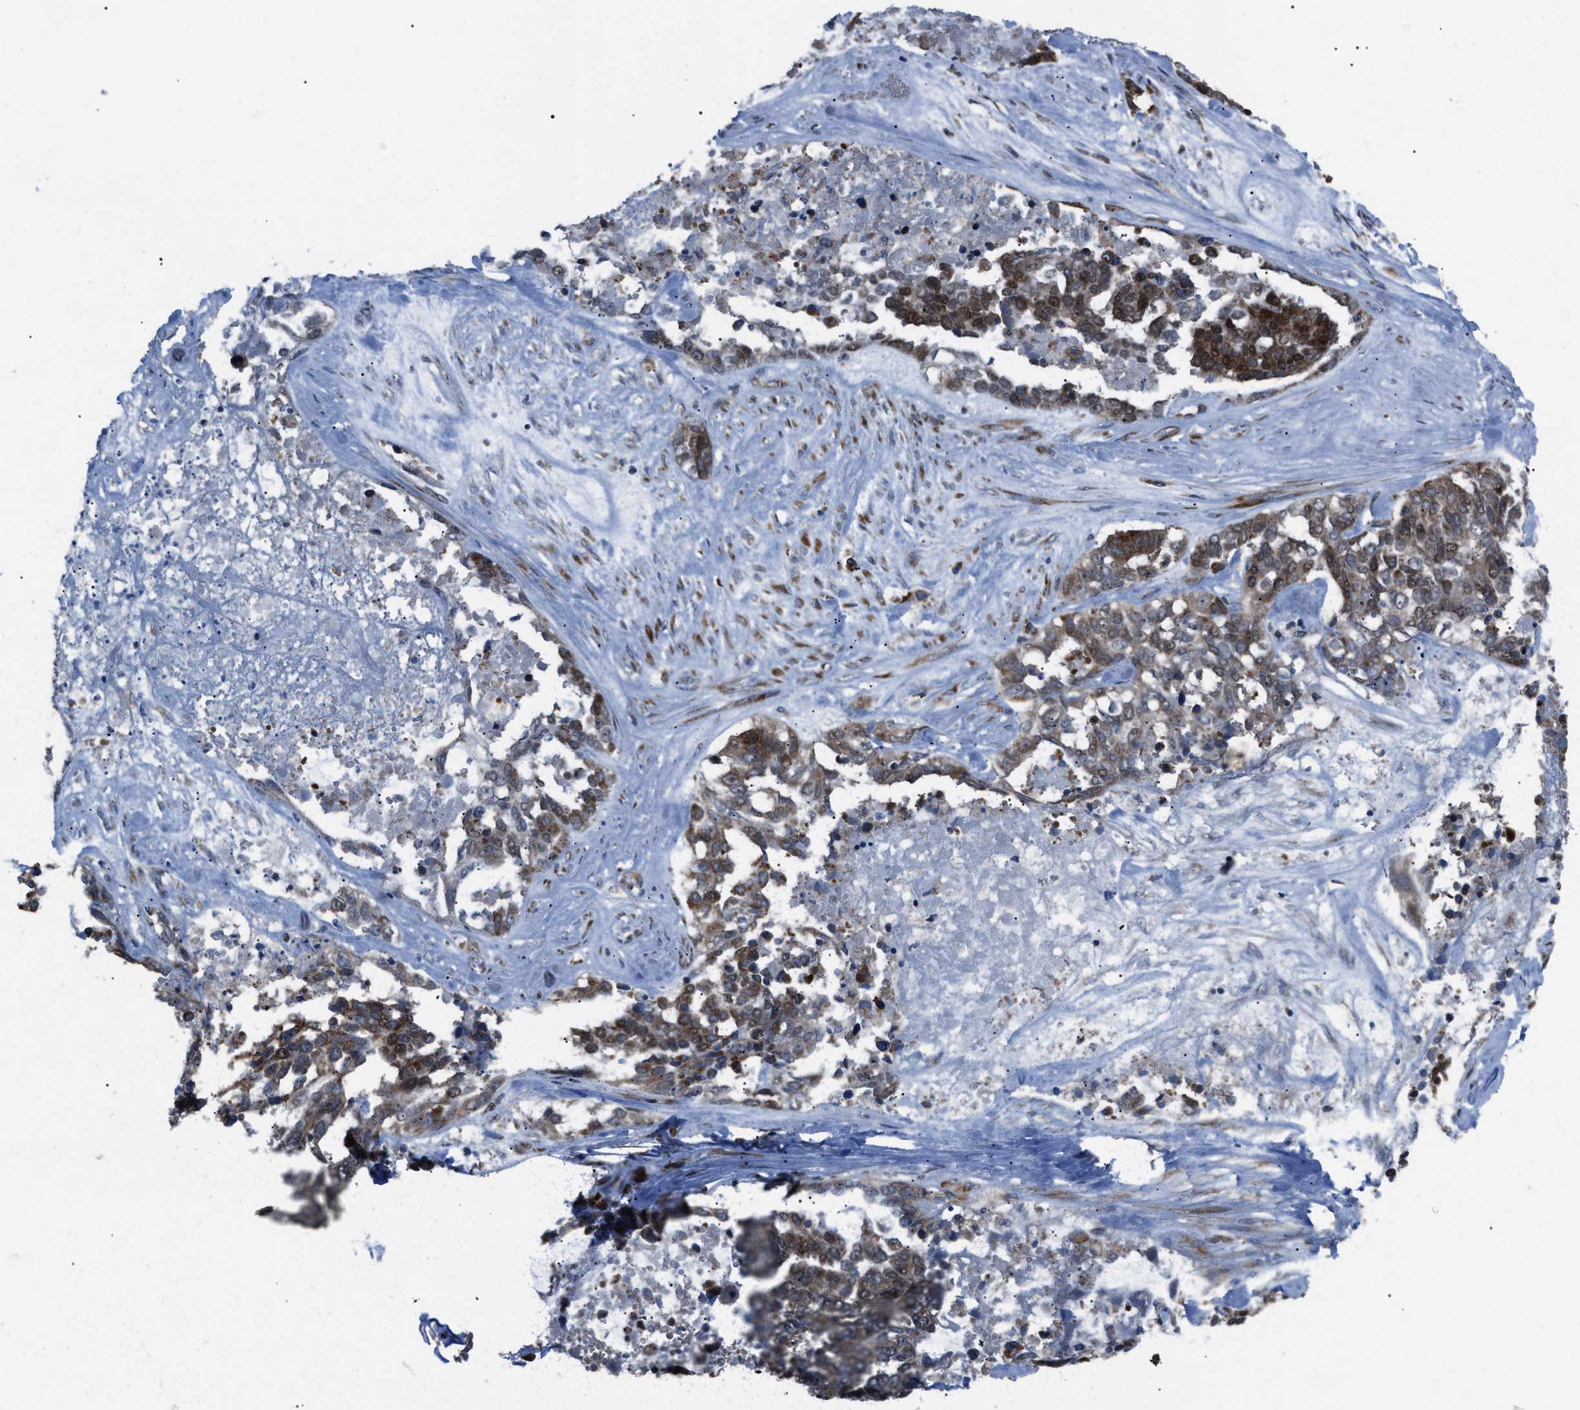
{"staining": {"intensity": "moderate", "quantity": ">75%", "location": "cytoplasmic/membranous"}, "tissue": "ovarian cancer", "cell_type": "Tumor cells", "image_type": "cancer", "snomed": [{"axis": "morphology", "description": "Cystadenocarcinoma, serous, NOS"}, {"axis": "topography", "description": "Ovary"}], "caption": "Approximately >75% of tumor cells in human ovarian serous cystadenocarcinoma show moderate cytoplasmic/membranous protein expression as visualized by brown immunohistochemical staining.", "gene": "AGO2", "patient": {"sex": "female", "age": 44}}